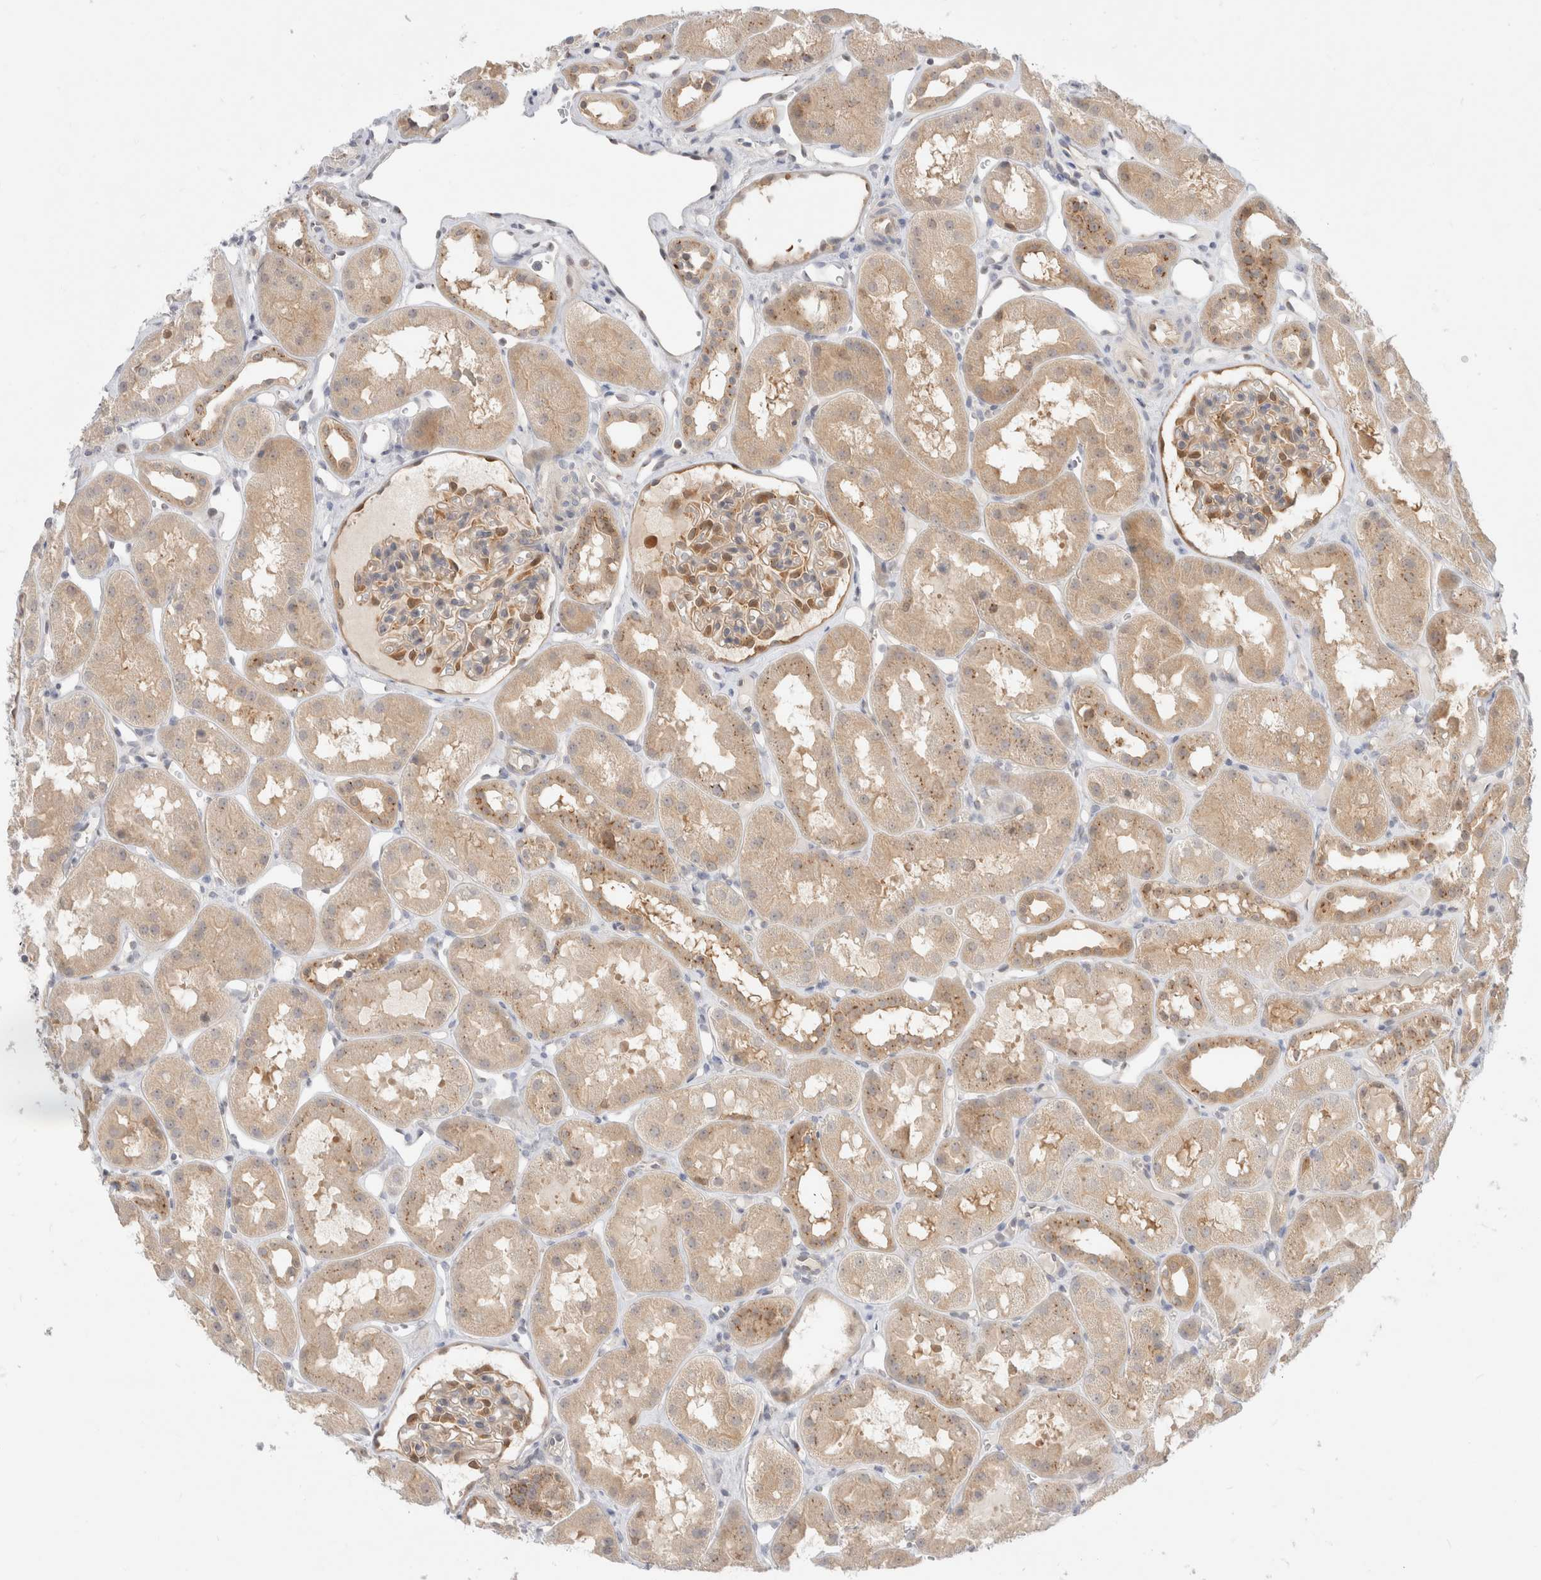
{"staining": {"intensity": "moderate", "quantity": "<25%", "location": "cytoplasmic/membranous"}, "tissue": "kidney", "cell_type": "Cells in glomeruli", "image_type": "normal", "snomed": [{"axis": "morphology", "description": "Normal tissue, NOS"}, {"axis": "topography", "description": "Kidney"}], "caption": "This histopathology image displays IHC staining of unremarkable kidney, with low moderate cytoplasmic/membranous expression in about <25% of cells in glomeruli.", "gene": "EFCAB13", "patient": {"sex": "male", "age": 16}}